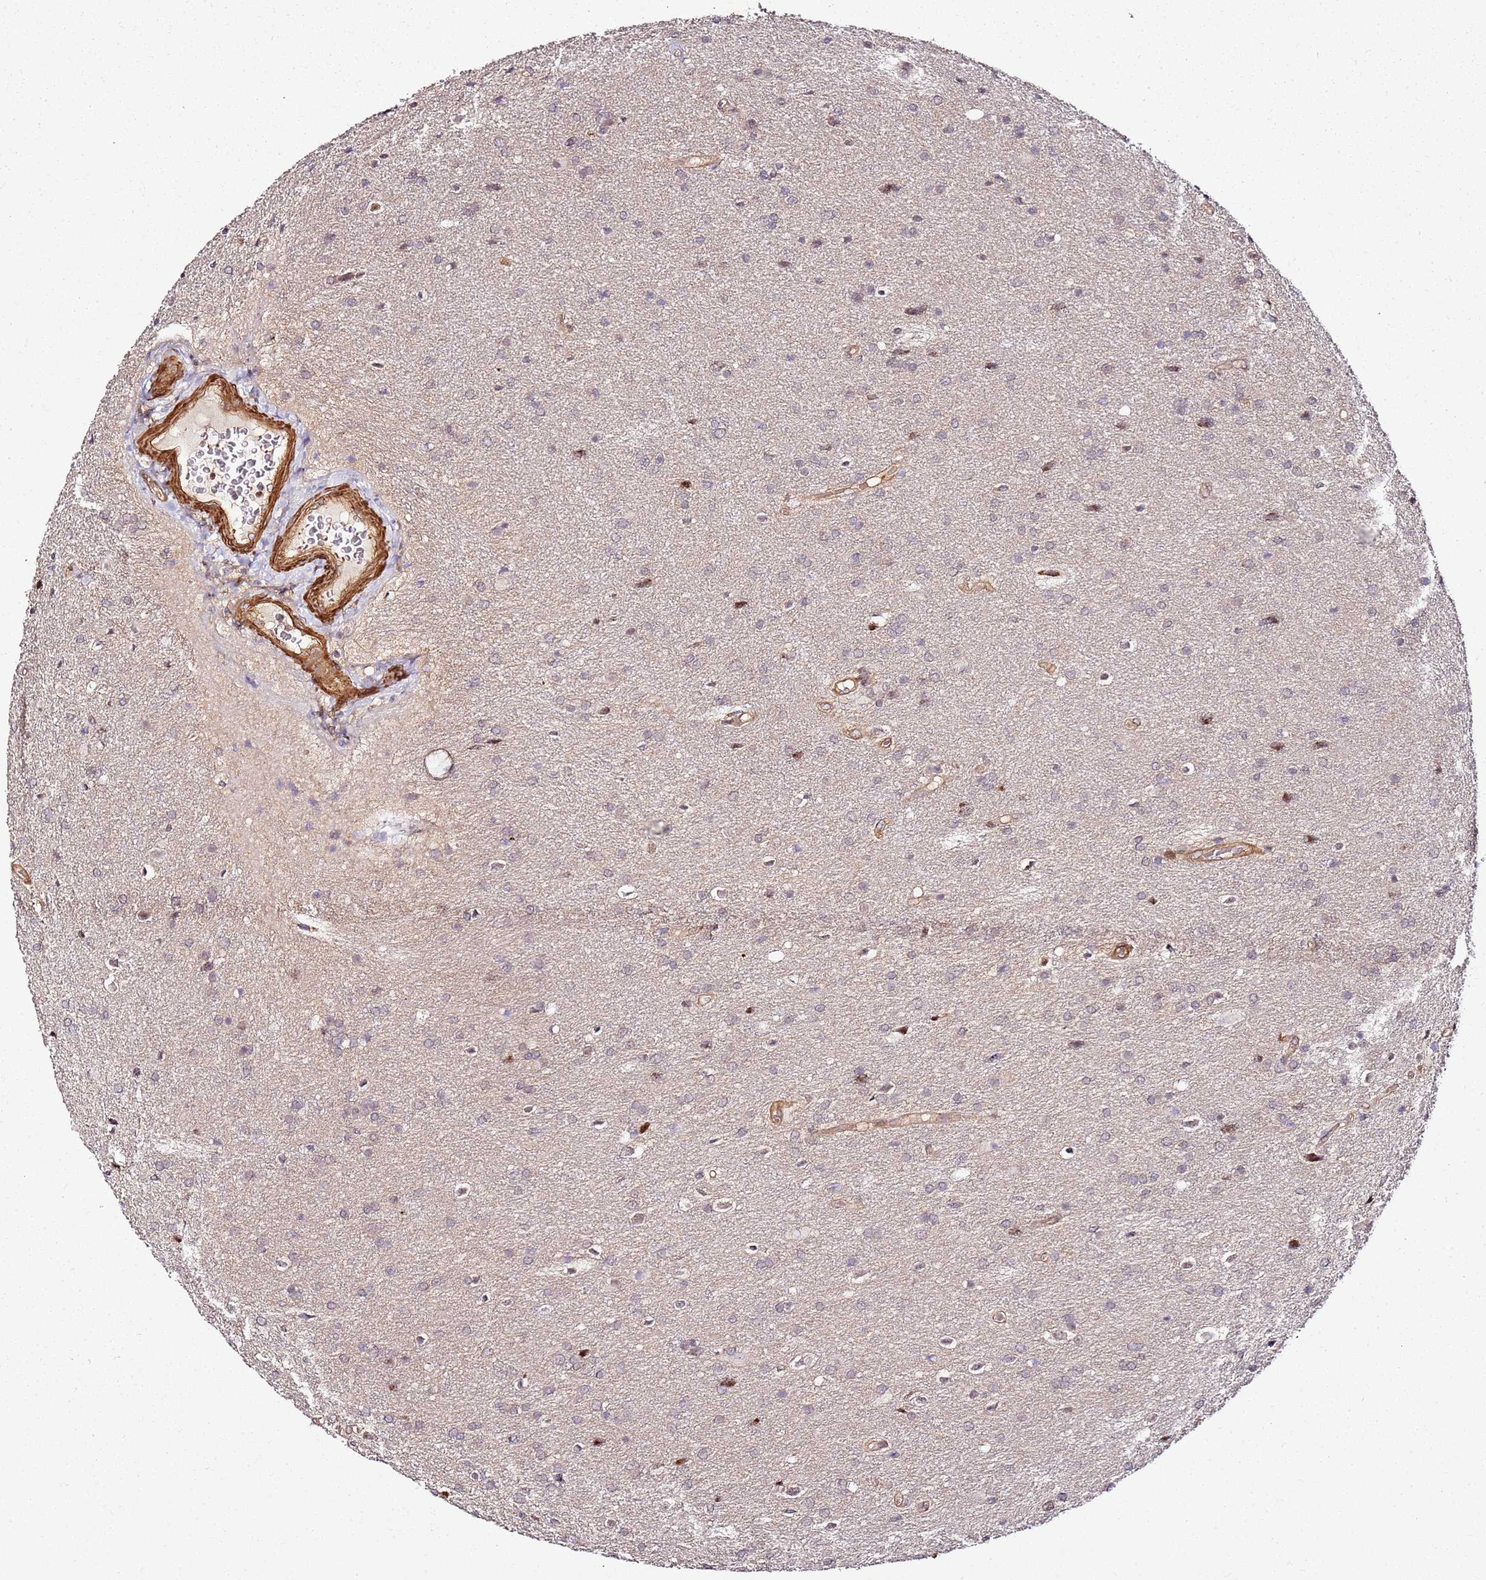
{"staining": {"intensity": "weak", "quantity": "<25%", "location": "nuclear"}, "tissue": "glioma", "cell_type": "Tumor cells", "image_type": "cancer", "snomed": [{"axis": "morphology", "description": "Glioma, malignant, Low grade"}, {"axis": "topography", "description": "Brain"}], "caption": "Immunohistochemical staining of human malignant low-grade glioma exhibits no significant expression in tumor cells.", "gene": "CCNYL1", "patient": {"sex": "female", "age": 32}}